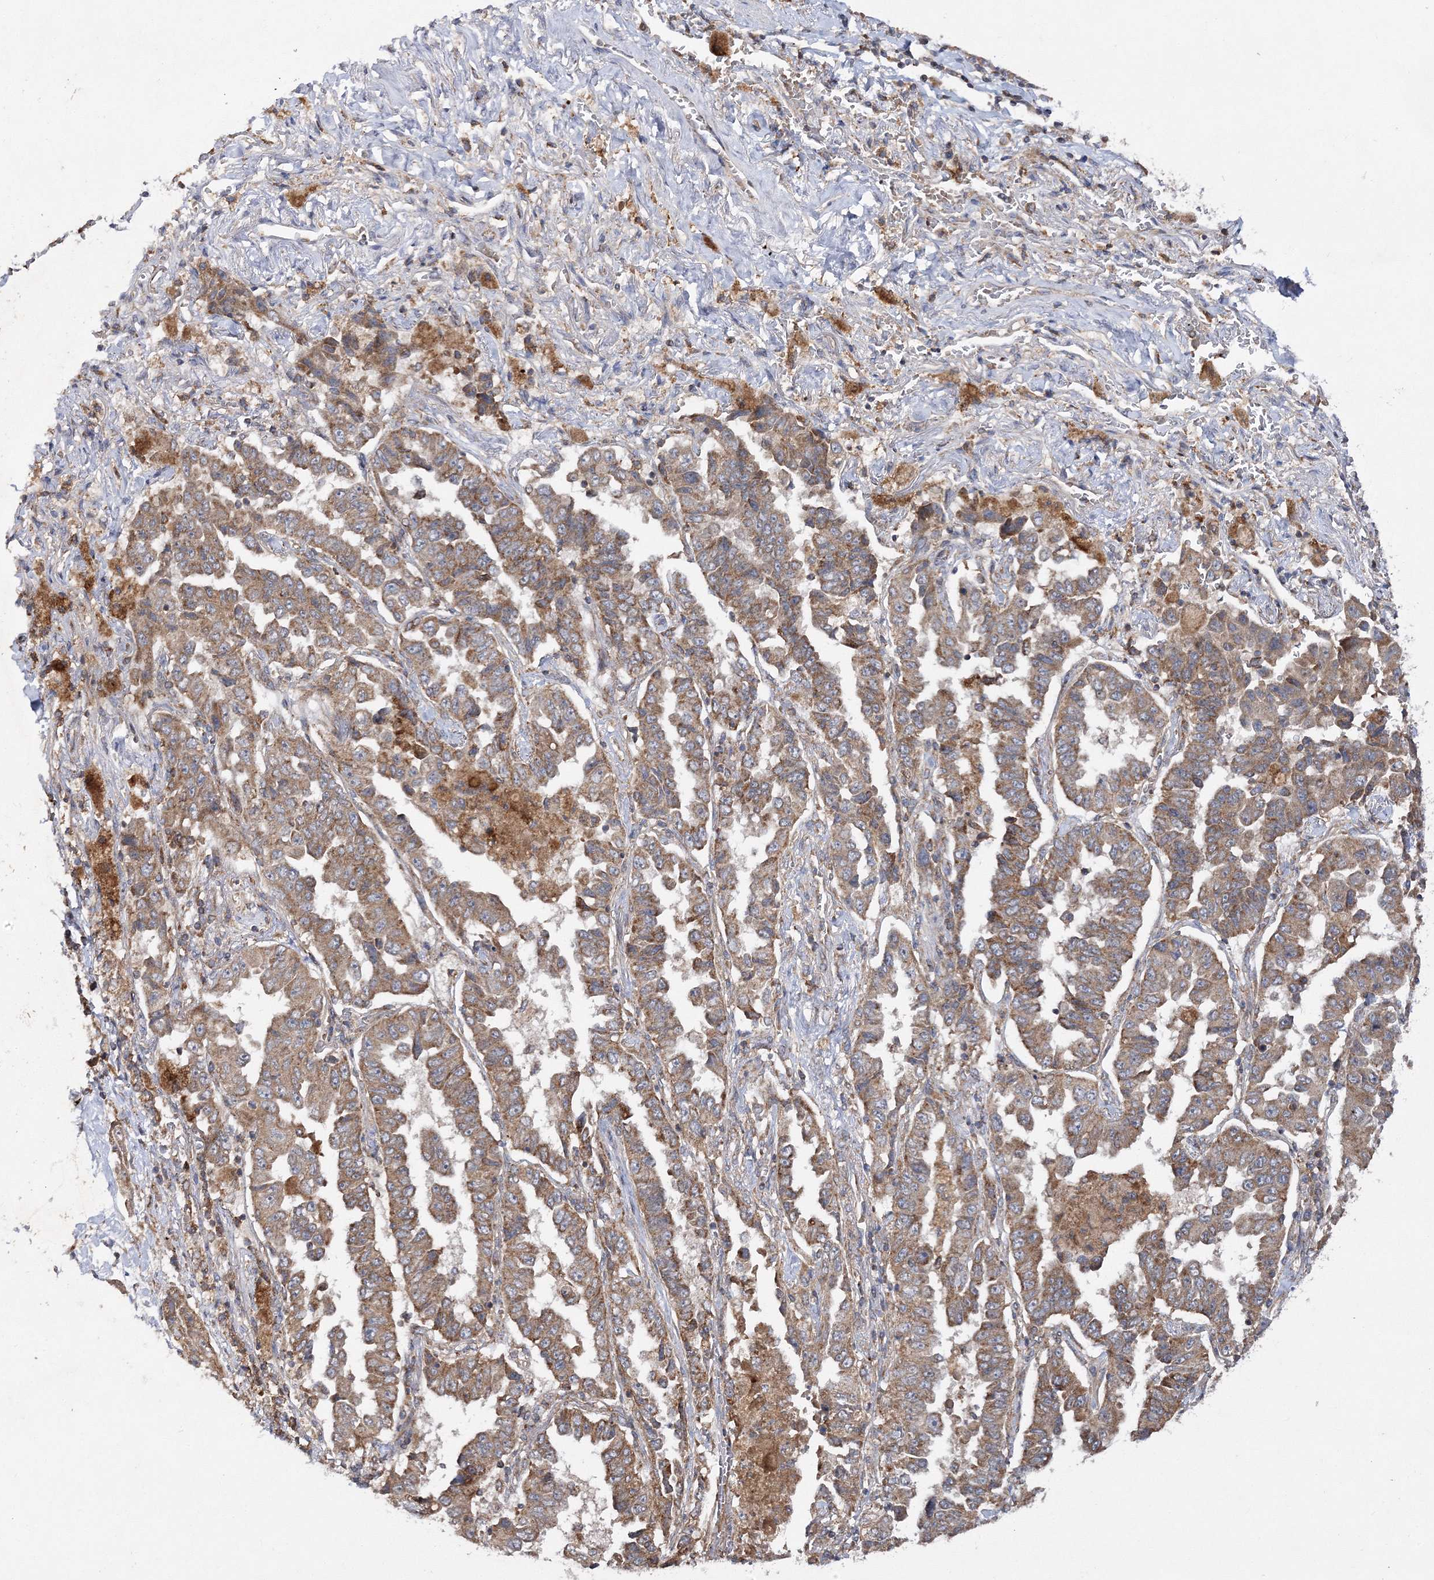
{"staining": {"intensity": "moderate", "quantity": ">75%", "location": "cytoplasmic/membranous"}, "tissue": "lung cancer", "cell_type": "Tumor cells", "image_type": "cancer", "snomed": [{"axis": "morphology", "description": "Adenocarcinoma, NOS"}, {"axis": "topography", "description": "Lung"}], "caption": "Lung cancer stained for a protein (brown) displays moderate cytoplasmic/membranous positive staining in approximately >75% of tumor cells.", "gene": "DNAJC13", "patient": {"sex": "female", "age": 51}}